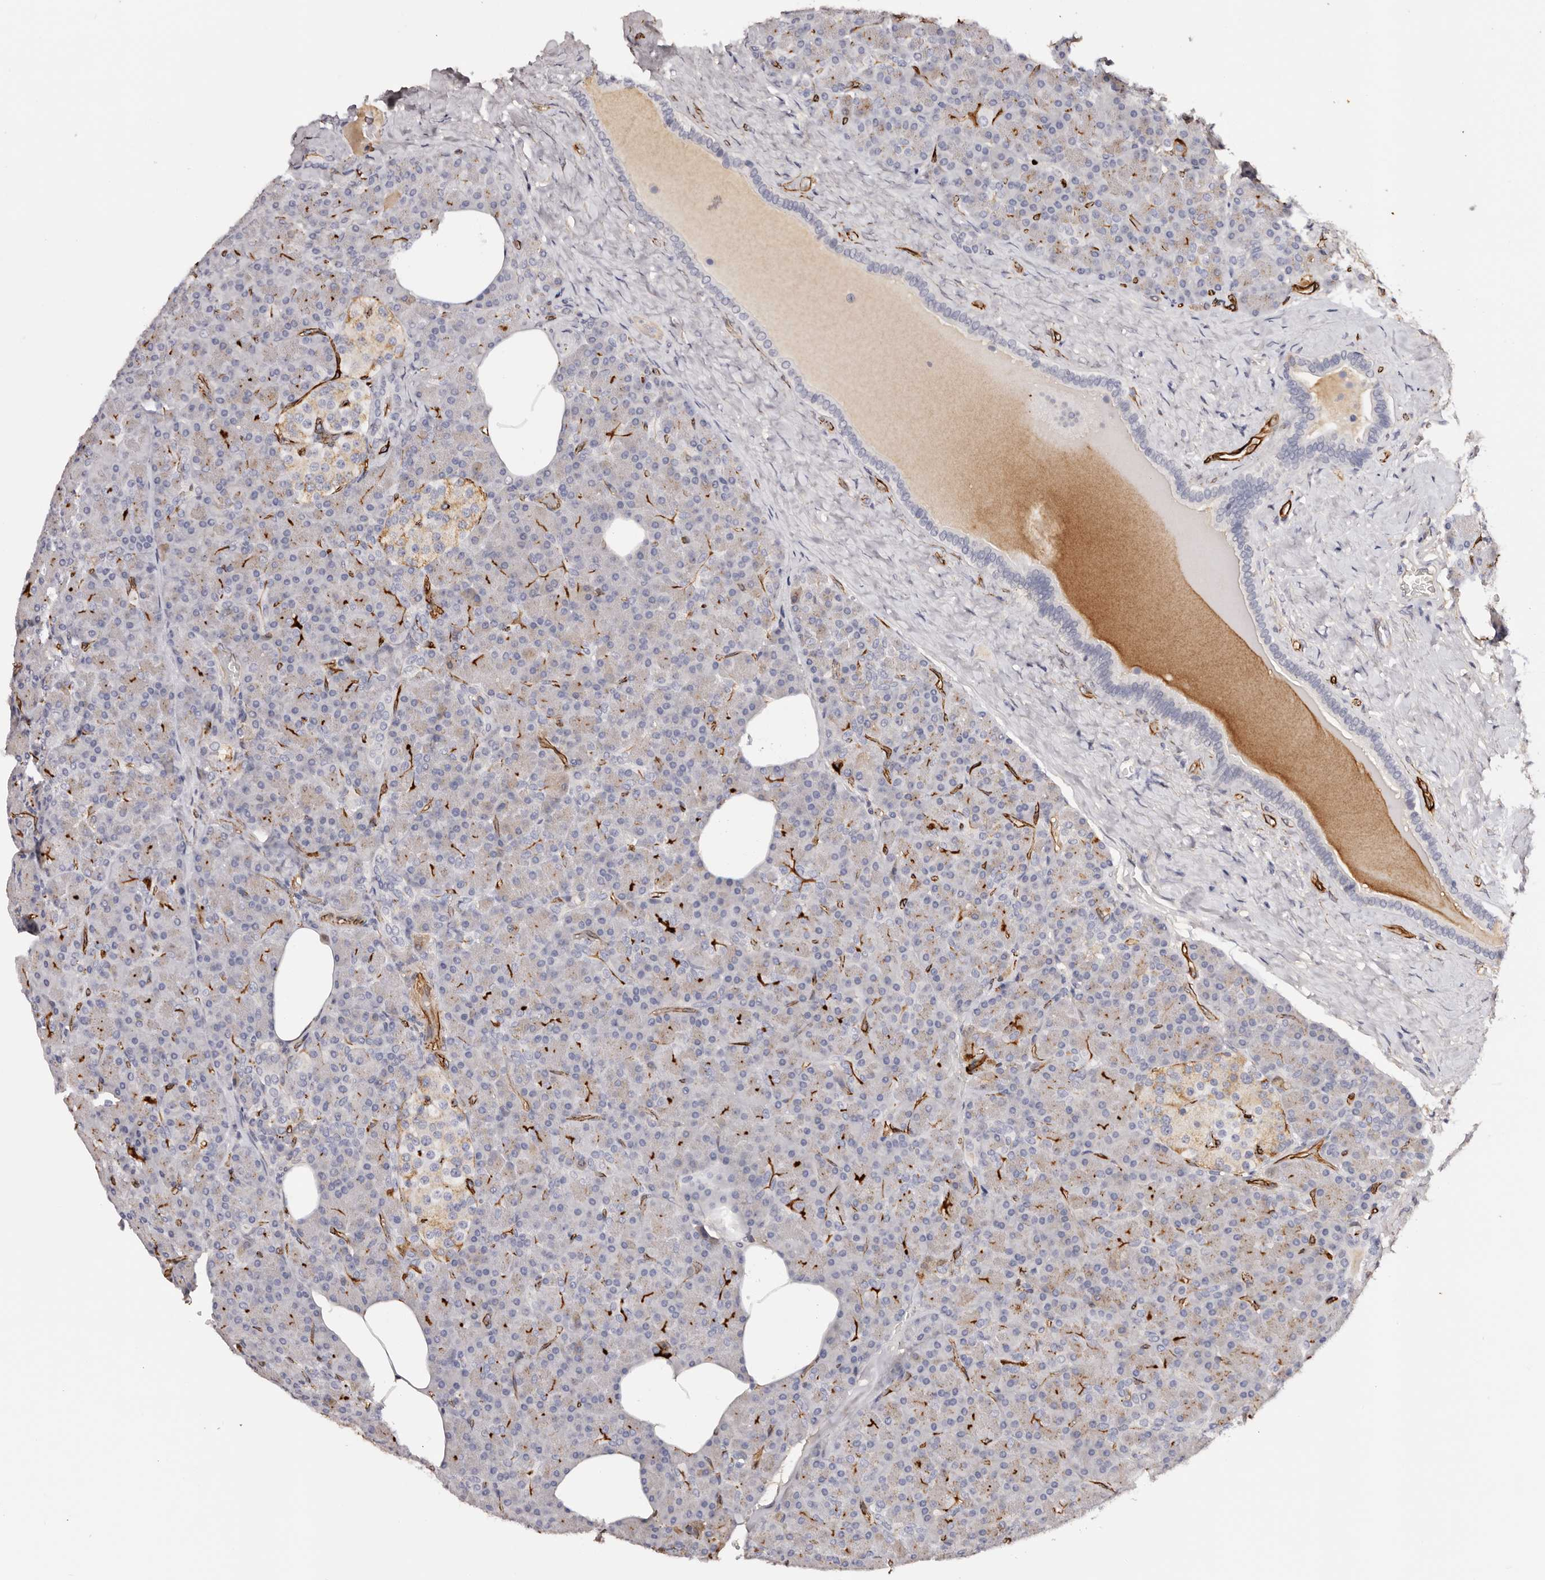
{"staining": {"intensity": "moderate", "quantity": "<25%", "location": "cytoplasmic/membranous"}, "tissue": "pancreas", "cell_type": "Exocrine glandular cells", "image_type": "normal", "snomed": [{"axis": "morphology", "description": "Normal tissue, NOS"}, {"axis": "topography", "description": "Pancreas"}], "caption": "Immunohistochemical staining of unremarkable human pancreas shows low levels of moderate cytoplasmic/membranous staining in about <25% of exocrine glandular cells. (brown staining indicates protein expression, while blue staining denotes nuclei).", "gene": "ZNF557", "patient": {"sex": "female", "age": 43}}